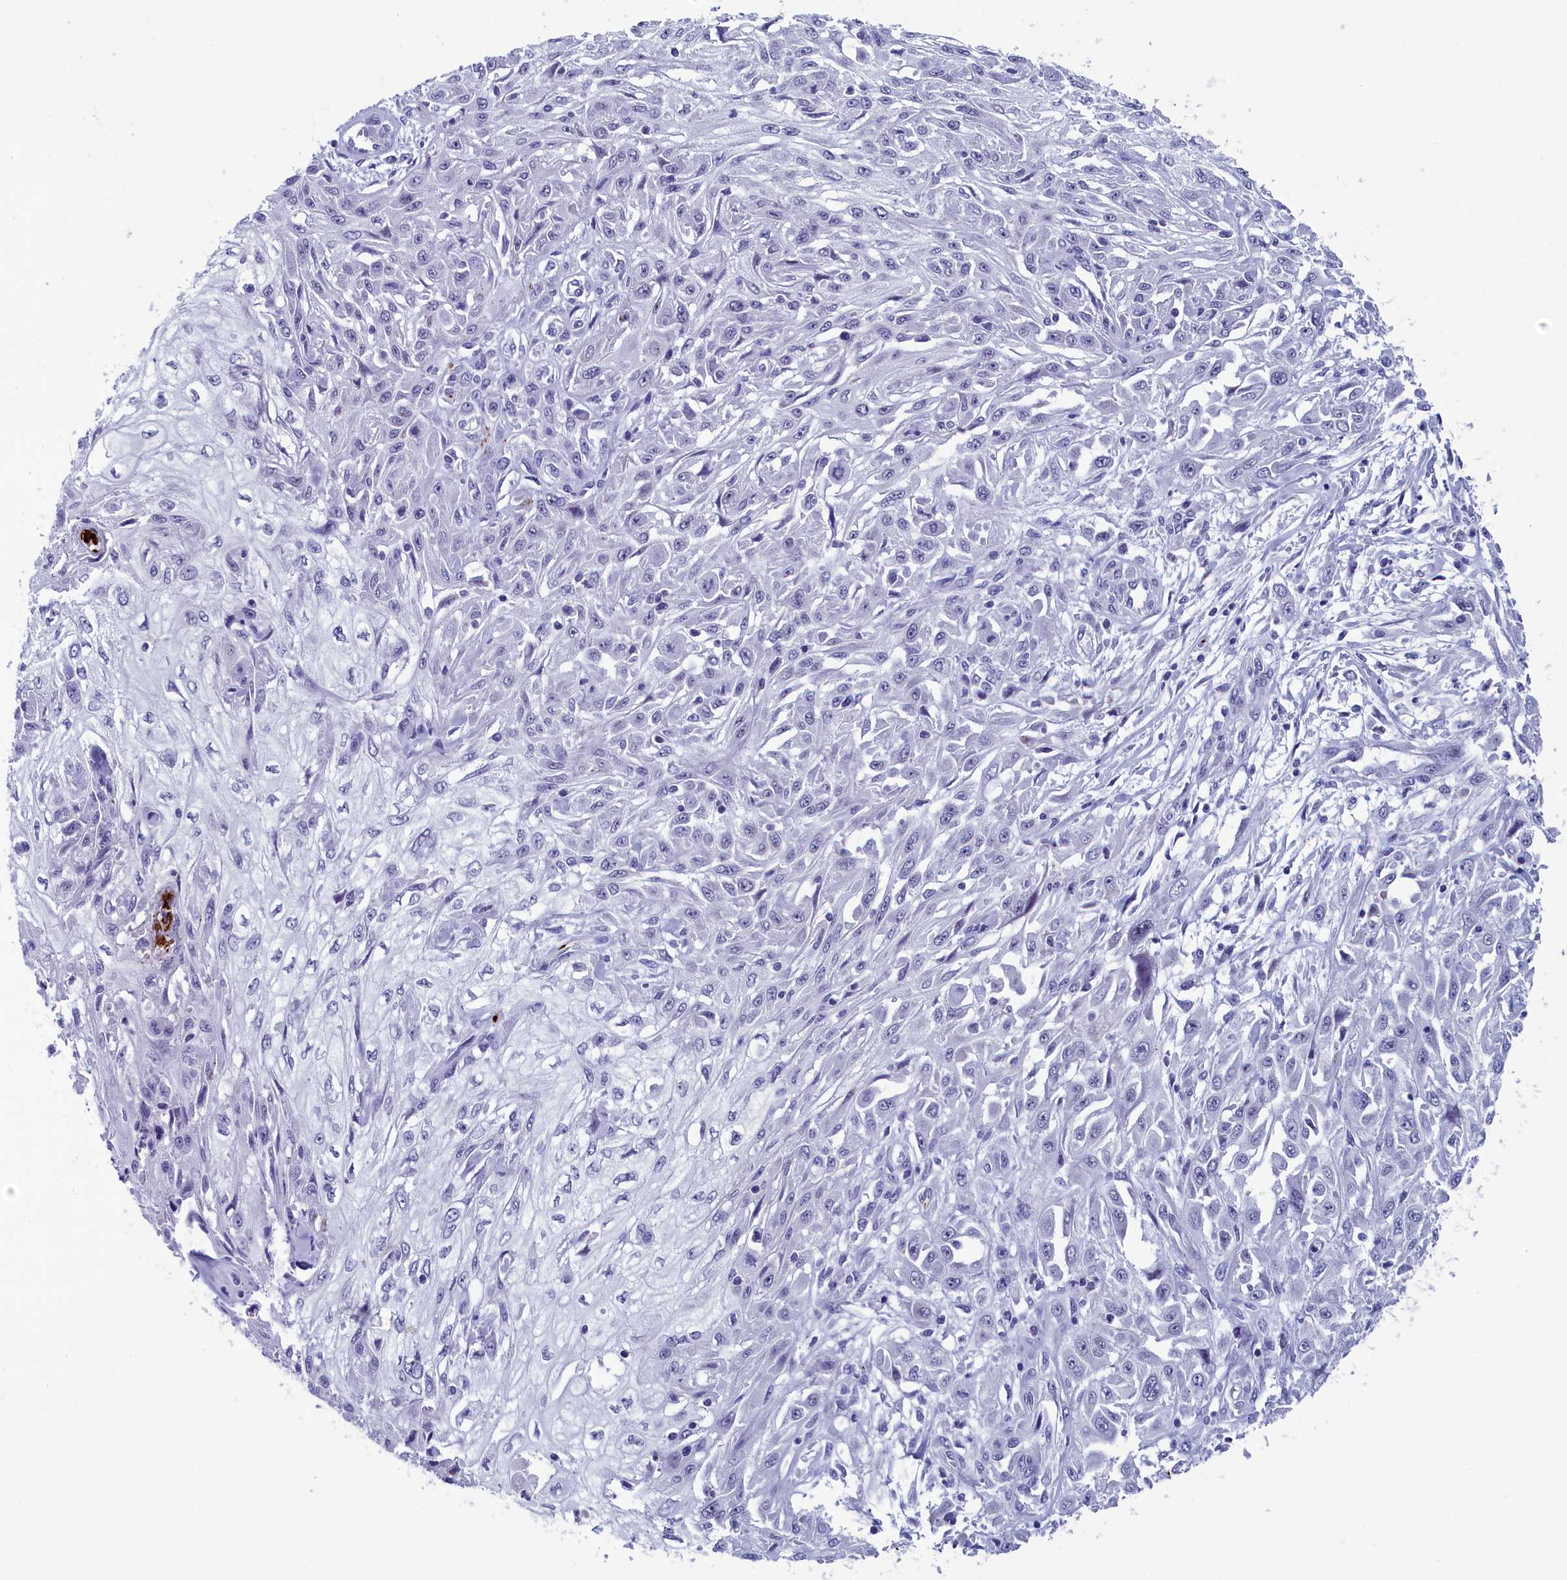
{"staining": {"intensity": "negative", "quantity": "none", "location": "none"}, "tissue": "skin cancer", "cell_type": "Tumor cells", "image_type": "cancer", "snomed": [{"axis": "morphology", "description": "Squamous cell carcinoma, NOS"}, {"axis": "morphology", "description": "Squamous cell carcinoma, metastatic, NOS"}, {"axis": "topography", "description": "Skin"}, {"axis": "topography", "description": "Lymph node"}], "caption": "A photomicrograph of skin metastatic squamous cell carcinoma stained for a protein exhibits no brown staining in tumor cells. Brightfield microscopy of IHC stained with DAB (brown) and hematoxylin (blue), captured at high magnification.", "gene": "AIFM2", "patient": {"sex": "male", "age": 75}}